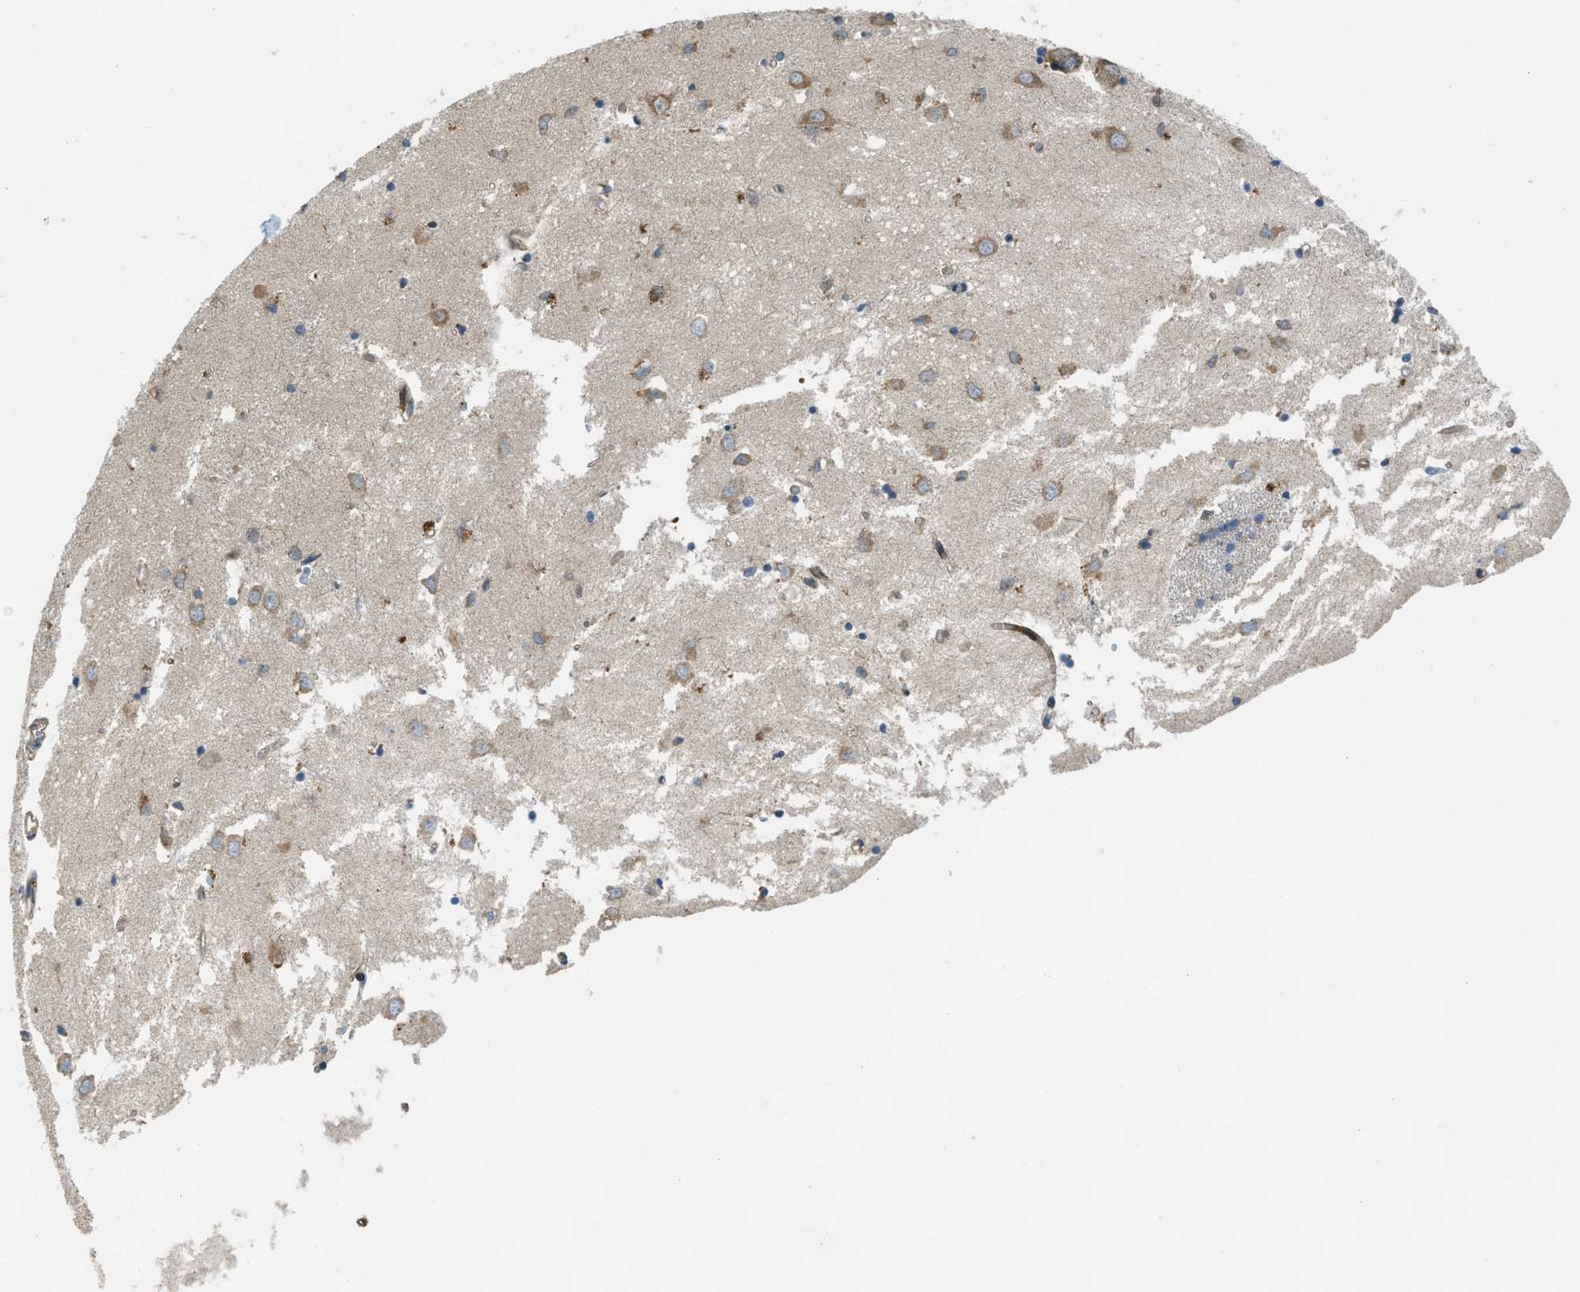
{"staining": {"intensity": "moderate", "quantity": "<25%", "location": "cytoplasmic/membranous"}, "tissue": "caudate", "cell_type": "Glial cells", "image_type": "normal", "snomed": [{"axis": "morphology", "description": "Normal tissue, NOS"}, {"axis": "topography", "description": "Lateral ventricle wall"}], "caption": "Glial cells demonstrate low levels of moderate cytoplasmic/membranous positivity in about <25% of cells in normal caudate.", "gene": "TMEM68", "patient": {"sex": "female", "age": 19}}